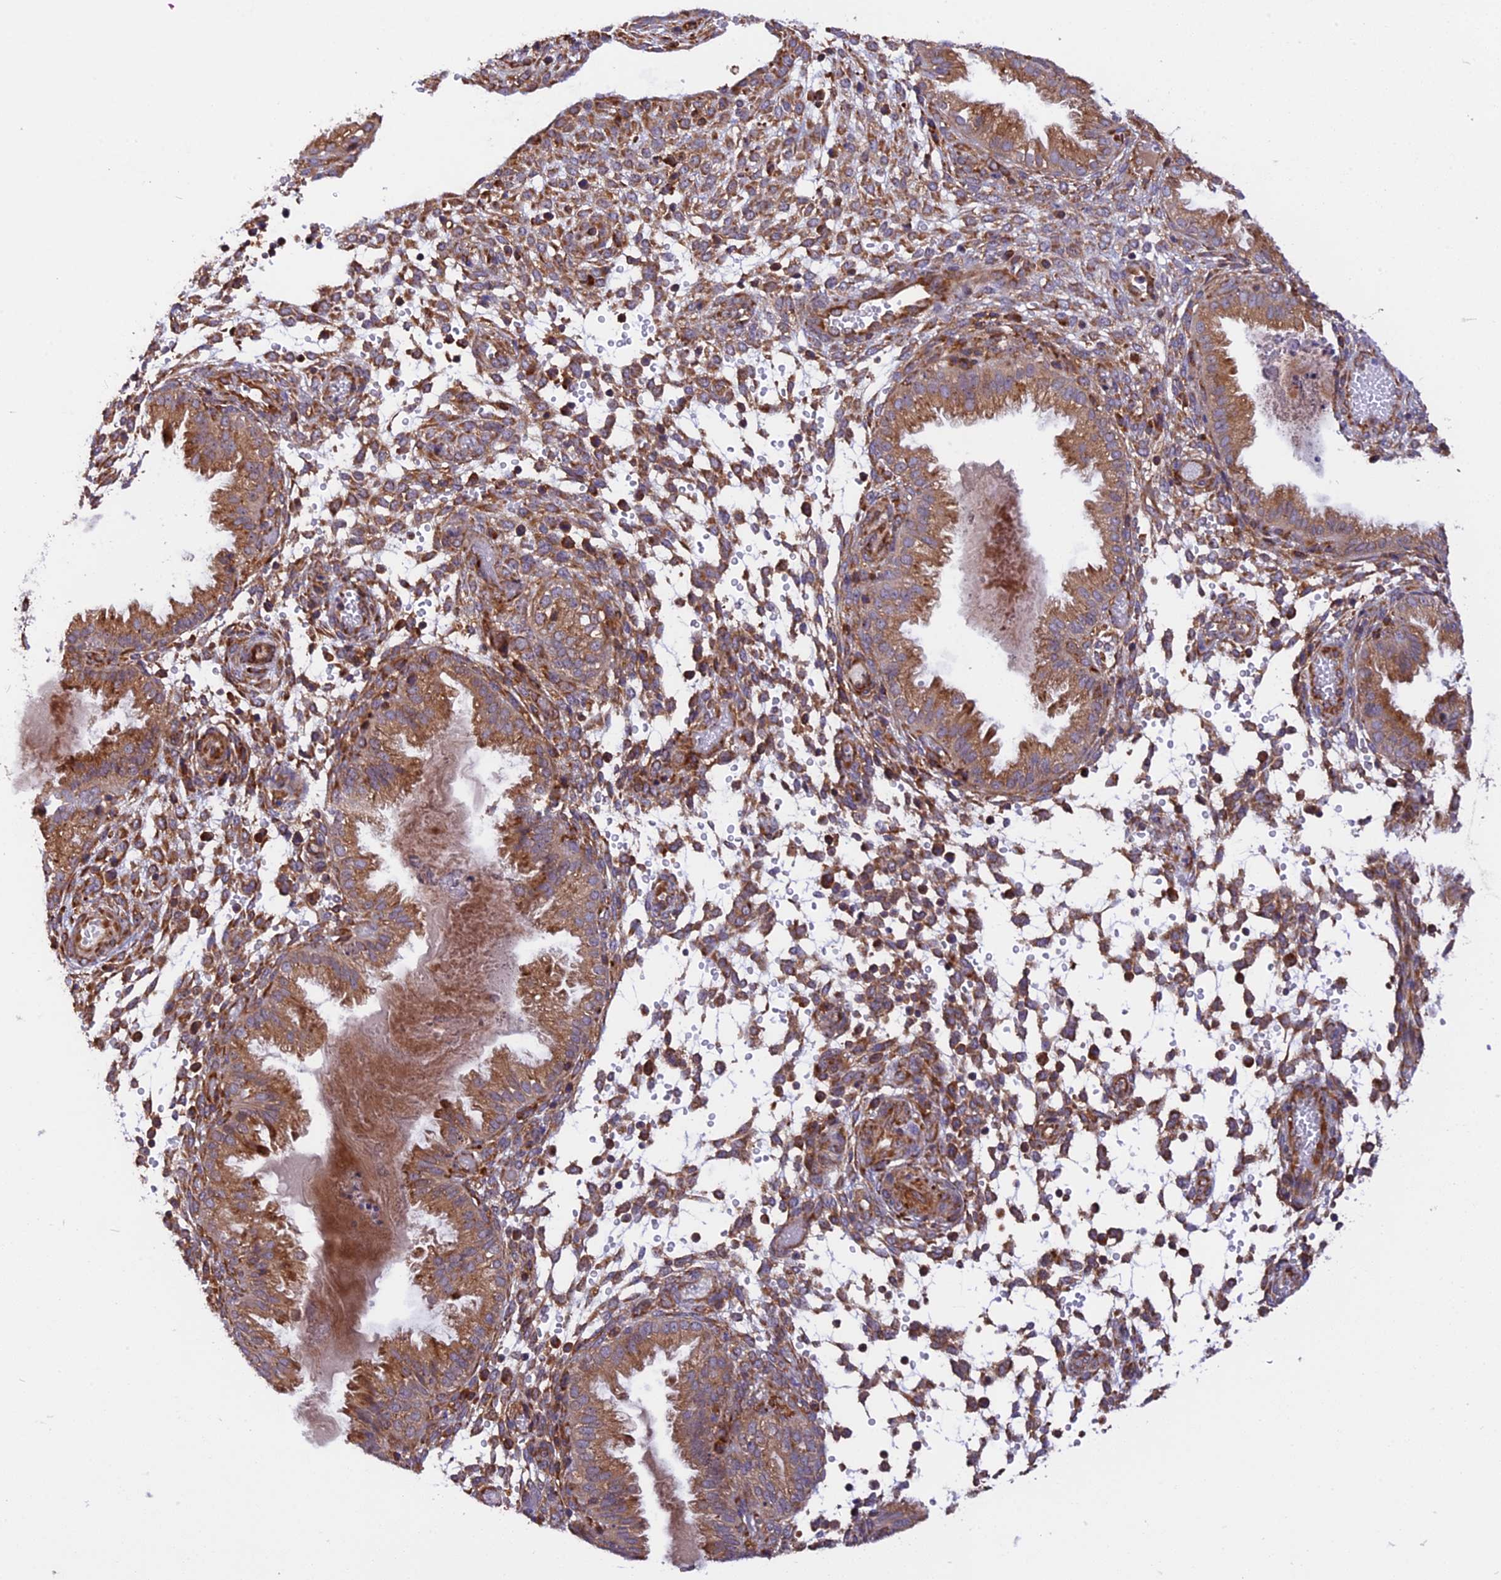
{"staining": {"intensity": "strong", "quantity": "<25%", "location": "cytoplasmic/membranous"}, "tissue": "endometrium", "cell_type": "Cells in endometrial stroma", "image_type": "normal", "snomed": [{"axis": "morphology", "description": "Normal tissue, NOS"}, {"axis": "topography", "description": "Endometrium"}], "caption": "Benign endometrium was stained to show a protein in brown. There is medium levels of strong cytoplasmic/membranous expression in approximately <25% of cells in endometrial stroma.", "gene": "GNPTAB", "patient": {"sex": "female", "age": 33}}